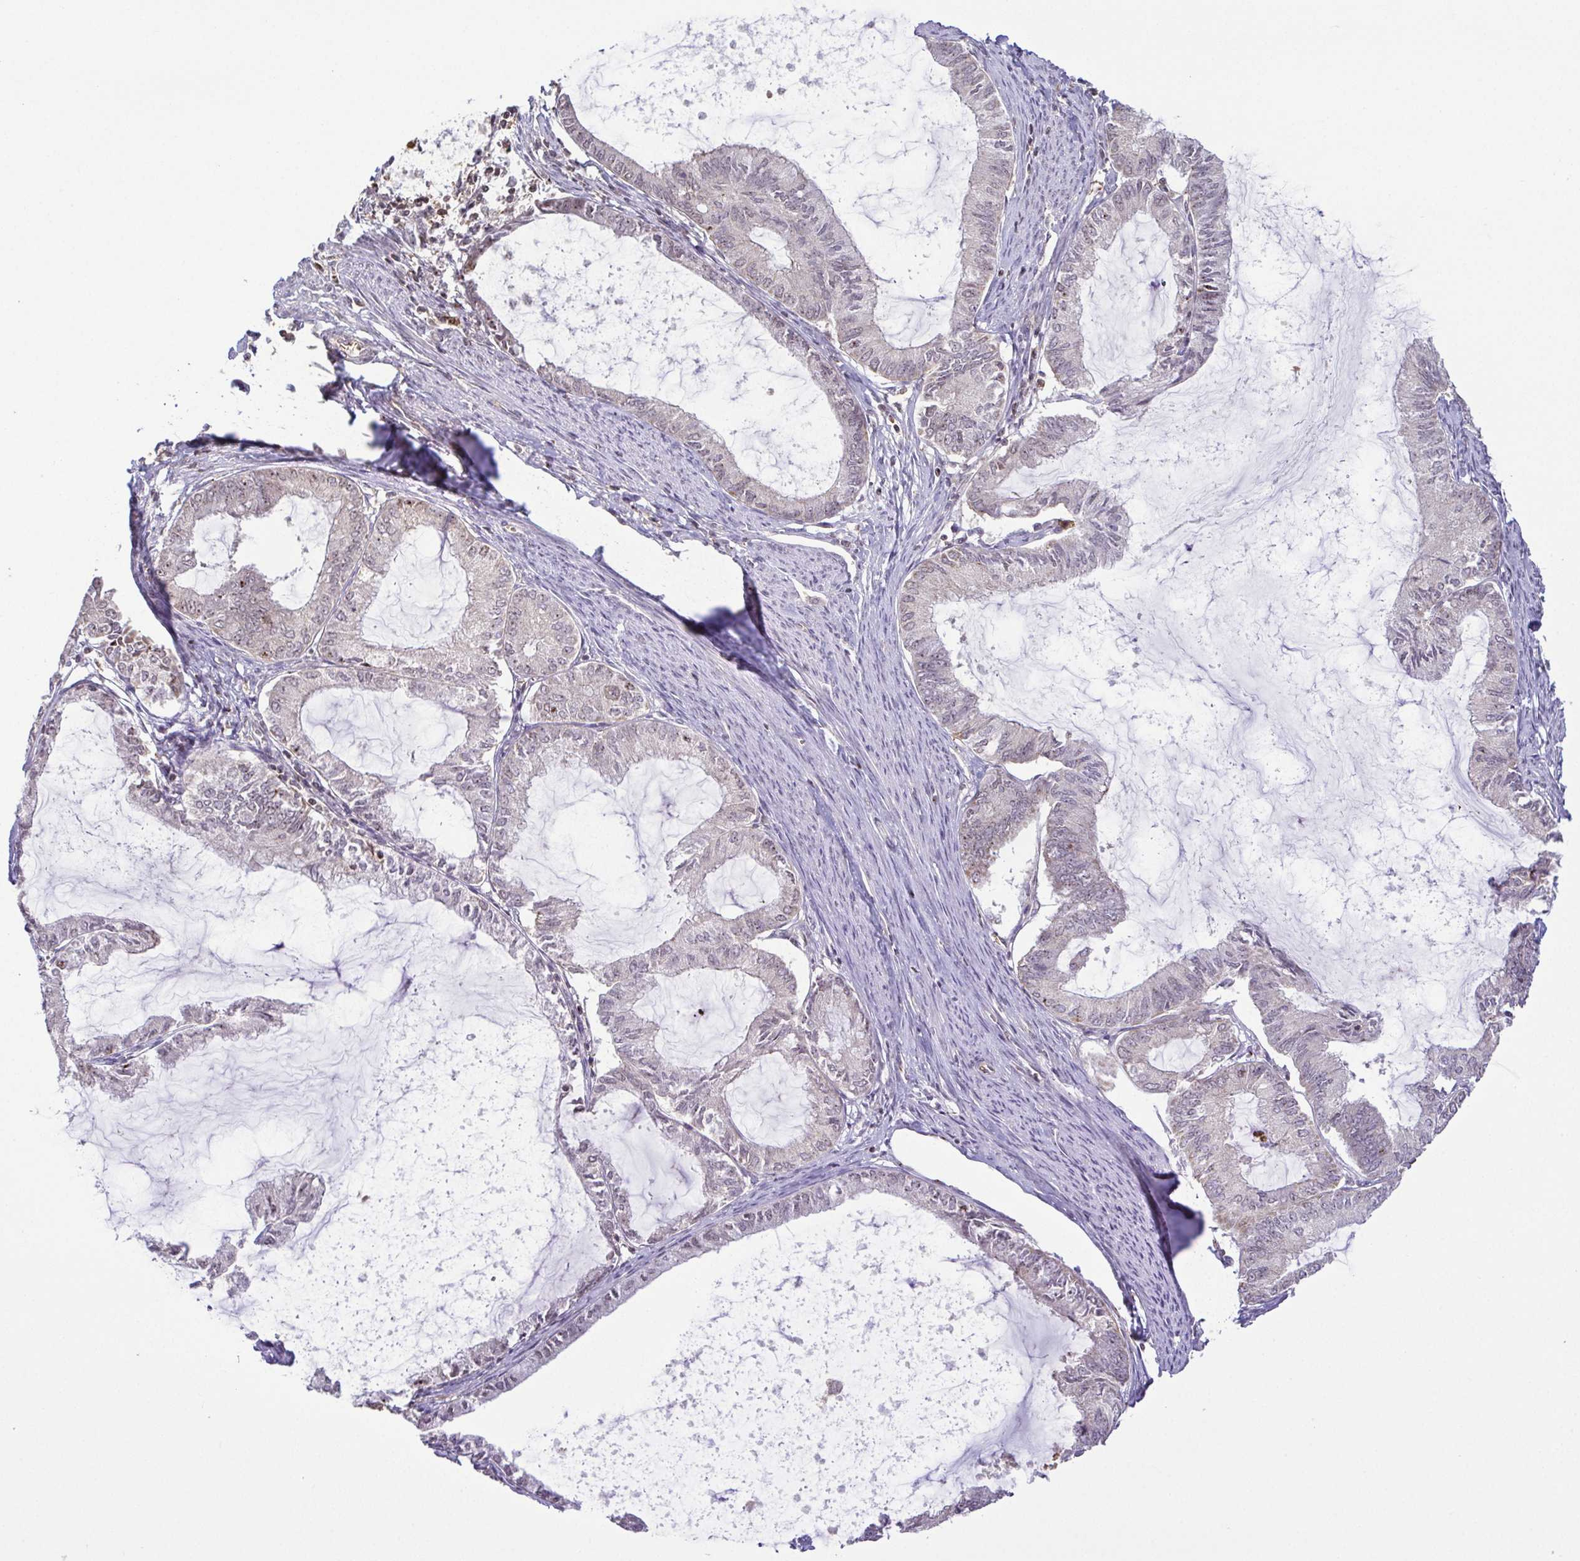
{"staining": {"intensity": "negative", "quantity": "none", "location": "none"}, "tissue": "endometrial cancer", "cell_type": "Tumor cells", "image_type": "cancer", "snomed": [{"axis": "morphology", "description": "Adenocarcinoma, NOS"}, {"axis": "topography", "description": "Endometrium"}], "caption": "An IHC image of endometrial cancer is shown. There is no staining in tumor cells of endometrial cancer.", "gene": "RSL24D1", "patient": {"sex": "female", "age": 86}}